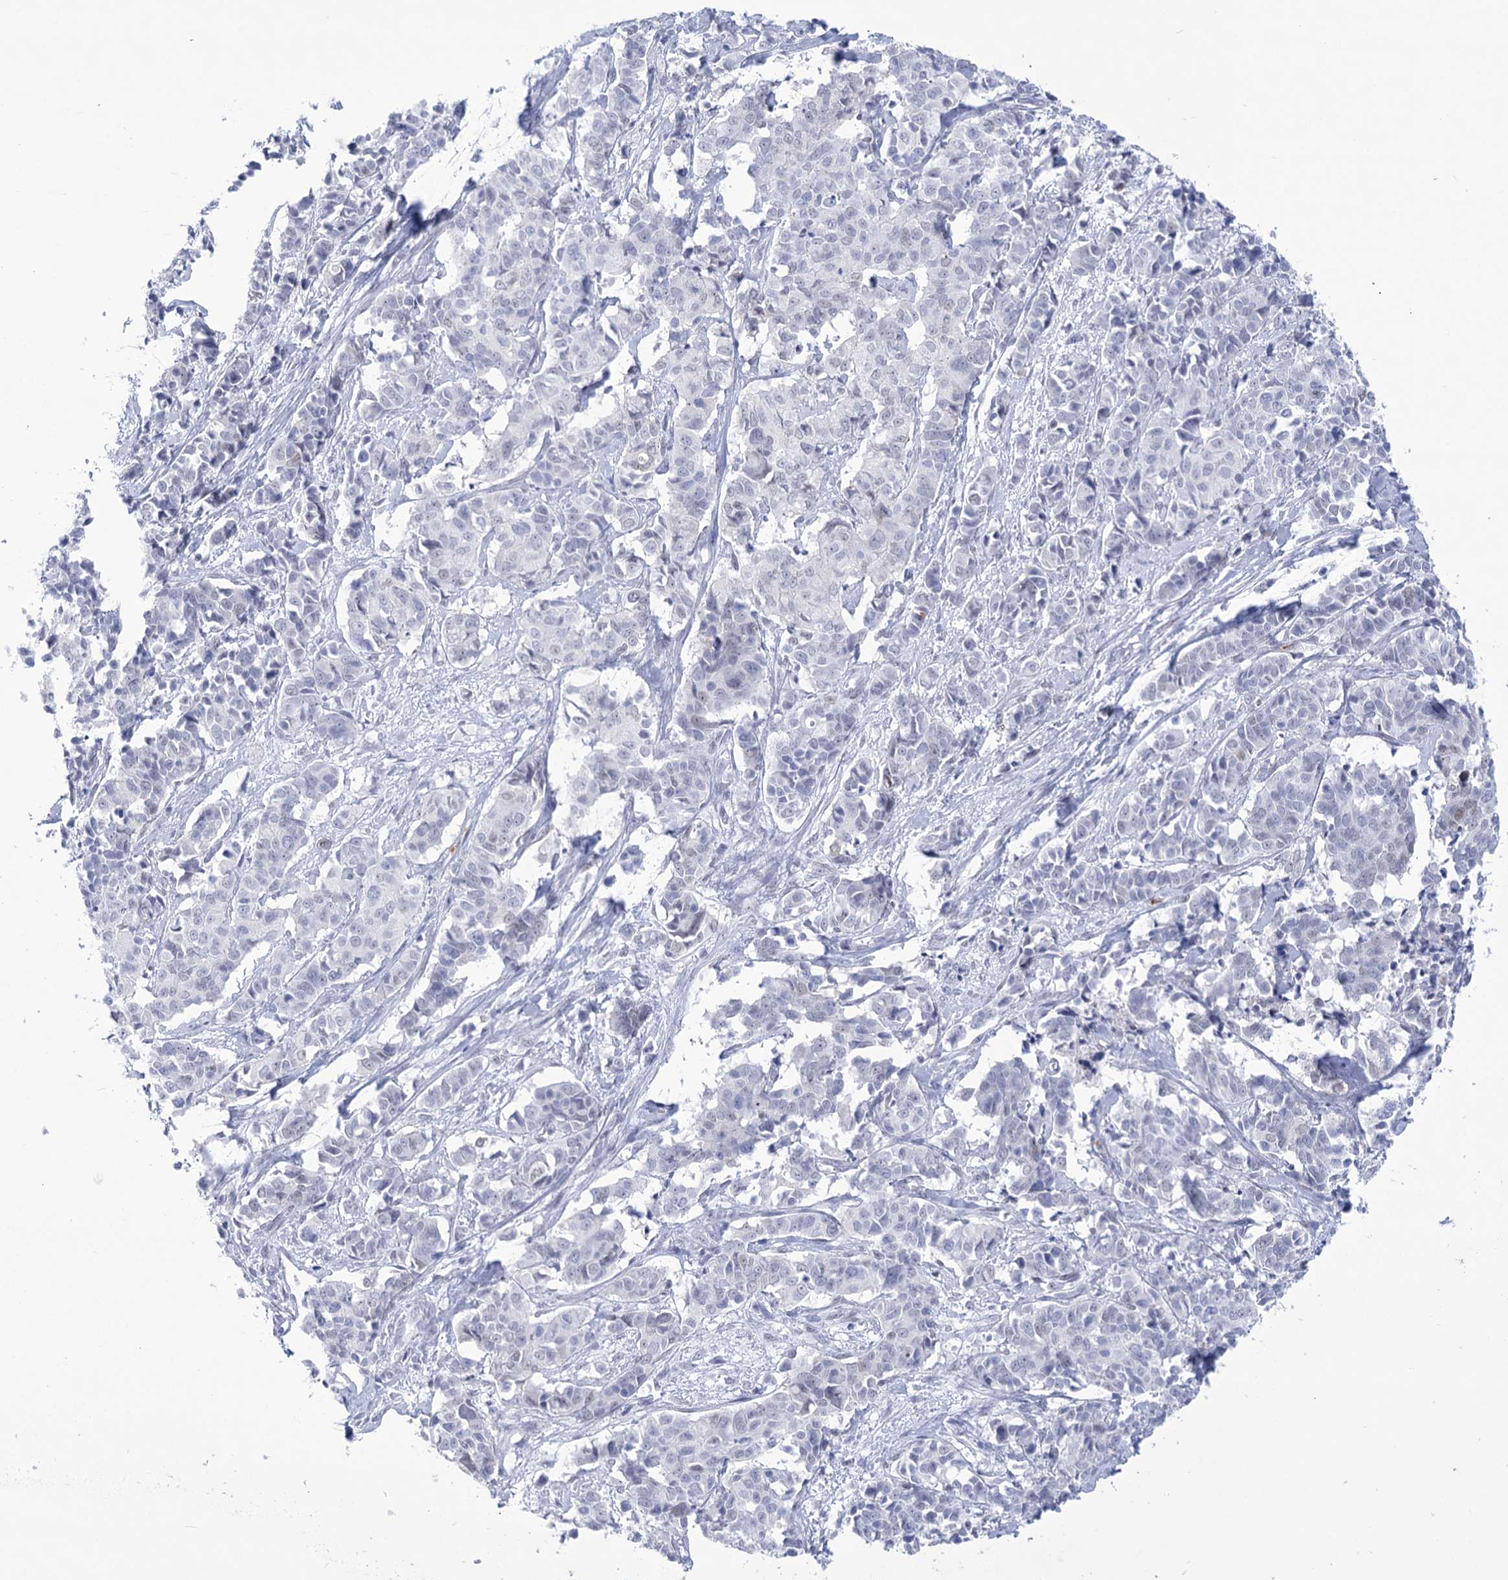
{"staining": {"intensity": "negative", "quantity": "none", "location": "none"}, "tissue": "cervical cancer", "cell_type": "Tumor cells", "image_type": "cancer", "snomed": [{"axis": "morphology", "description": "Normal tissue, NOS"}, {"axis": "morphology", "description": "Squamous cell carcinoma, NOS"}, {"axis": "topography", "description": "Cervix"}], "caption": "The IHC image has no significant positivity in tumor cells of squamous cell carcinoma (cervical) tissue. (Brightfield microscopy of DAB immunohistochemistry (IHC) at high magnification).", "gene": "HORMAD1", "patient": {"sex": "female", "age": 35}}